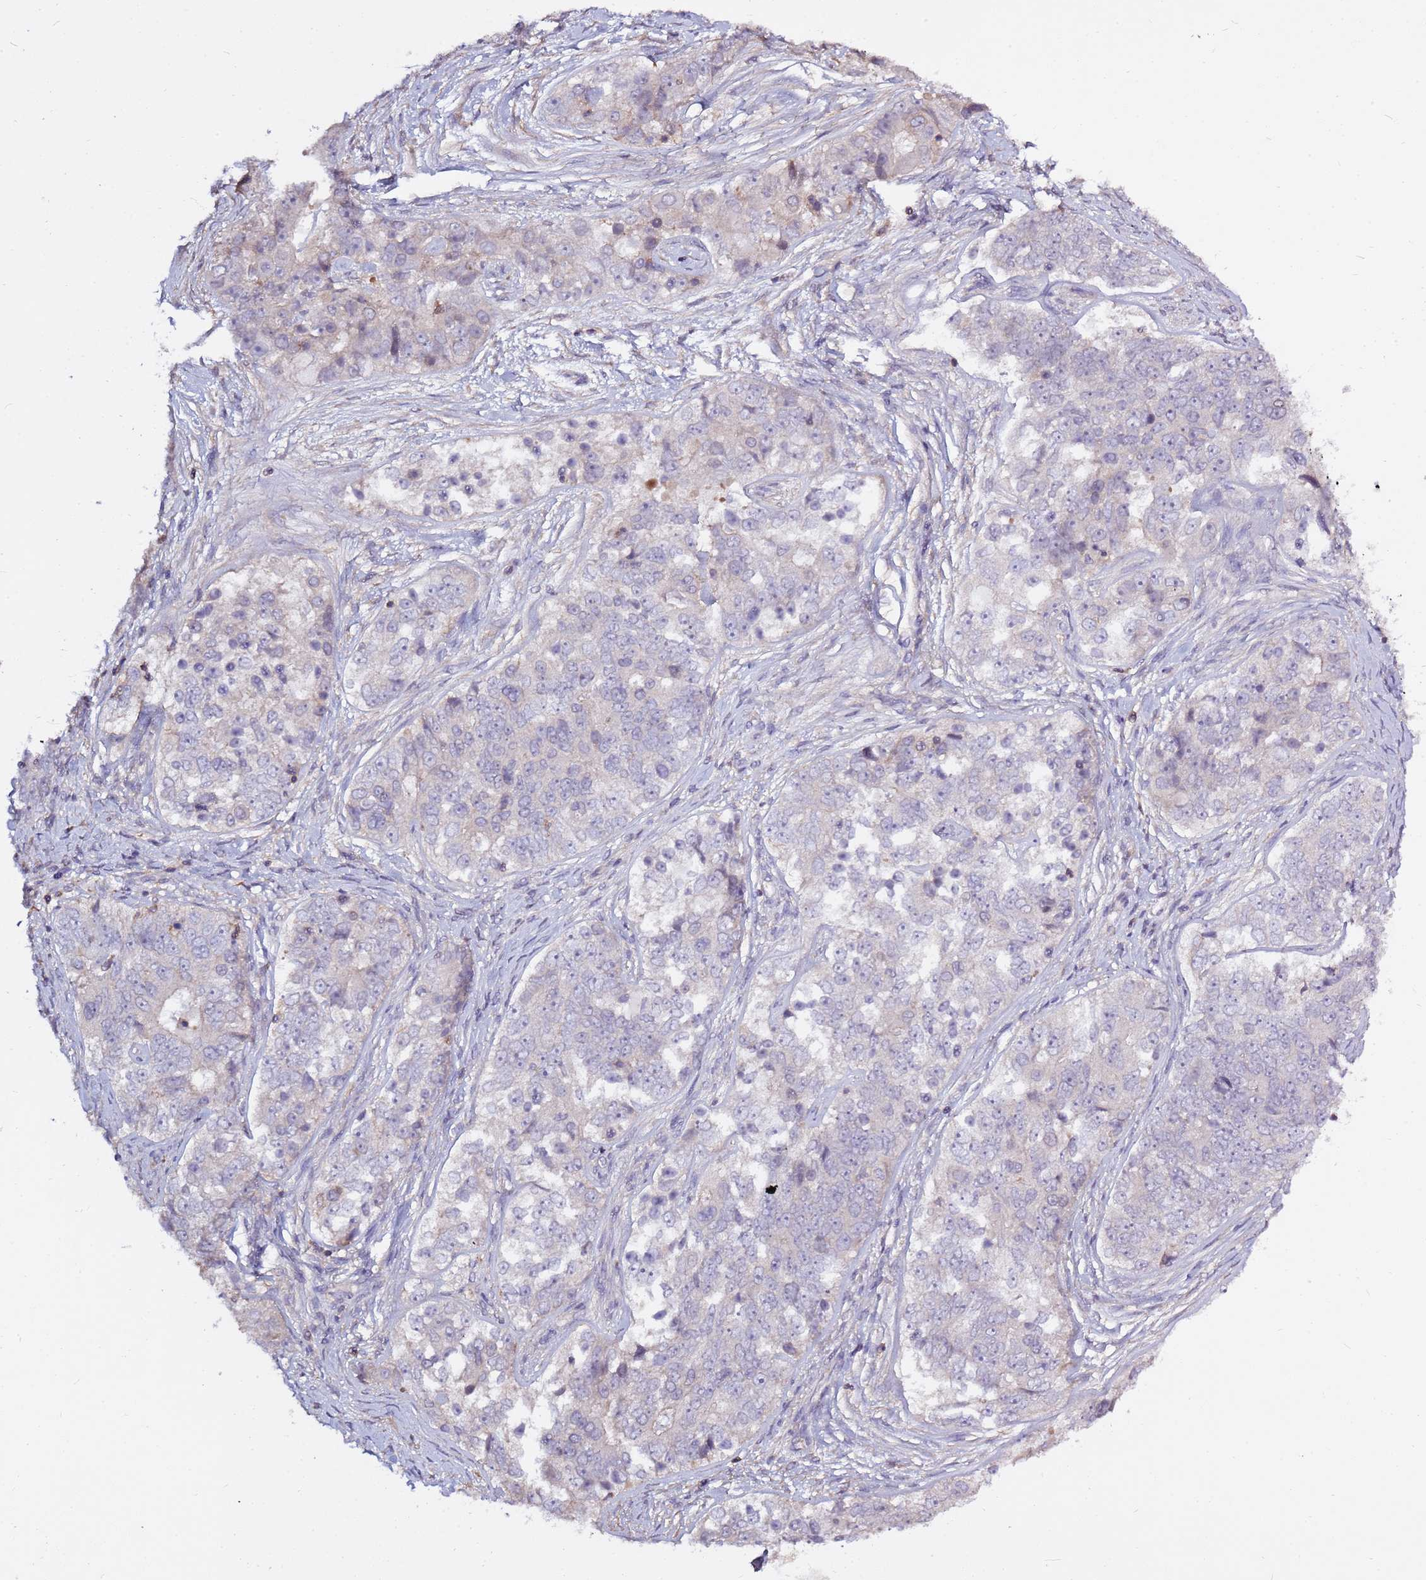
{"staining": {"intensity": "negative", "quantity": "none", "location": "none"}, "tissue": "ovarian cancer", "cell_type": "Tumor cells", "image_type": "cancer", "snomed": [{"axis": "morphology", "description": "Carcinoma, endometroid"}, {"axis": "topography", "description": "Ovary"}], "caption": "Ovarian cancer stained for a protein using immunohistochemistry exhibits no expression tumor cells.", "gene": "EVA1B", "patient": {"sex": "female", "age": 51}}